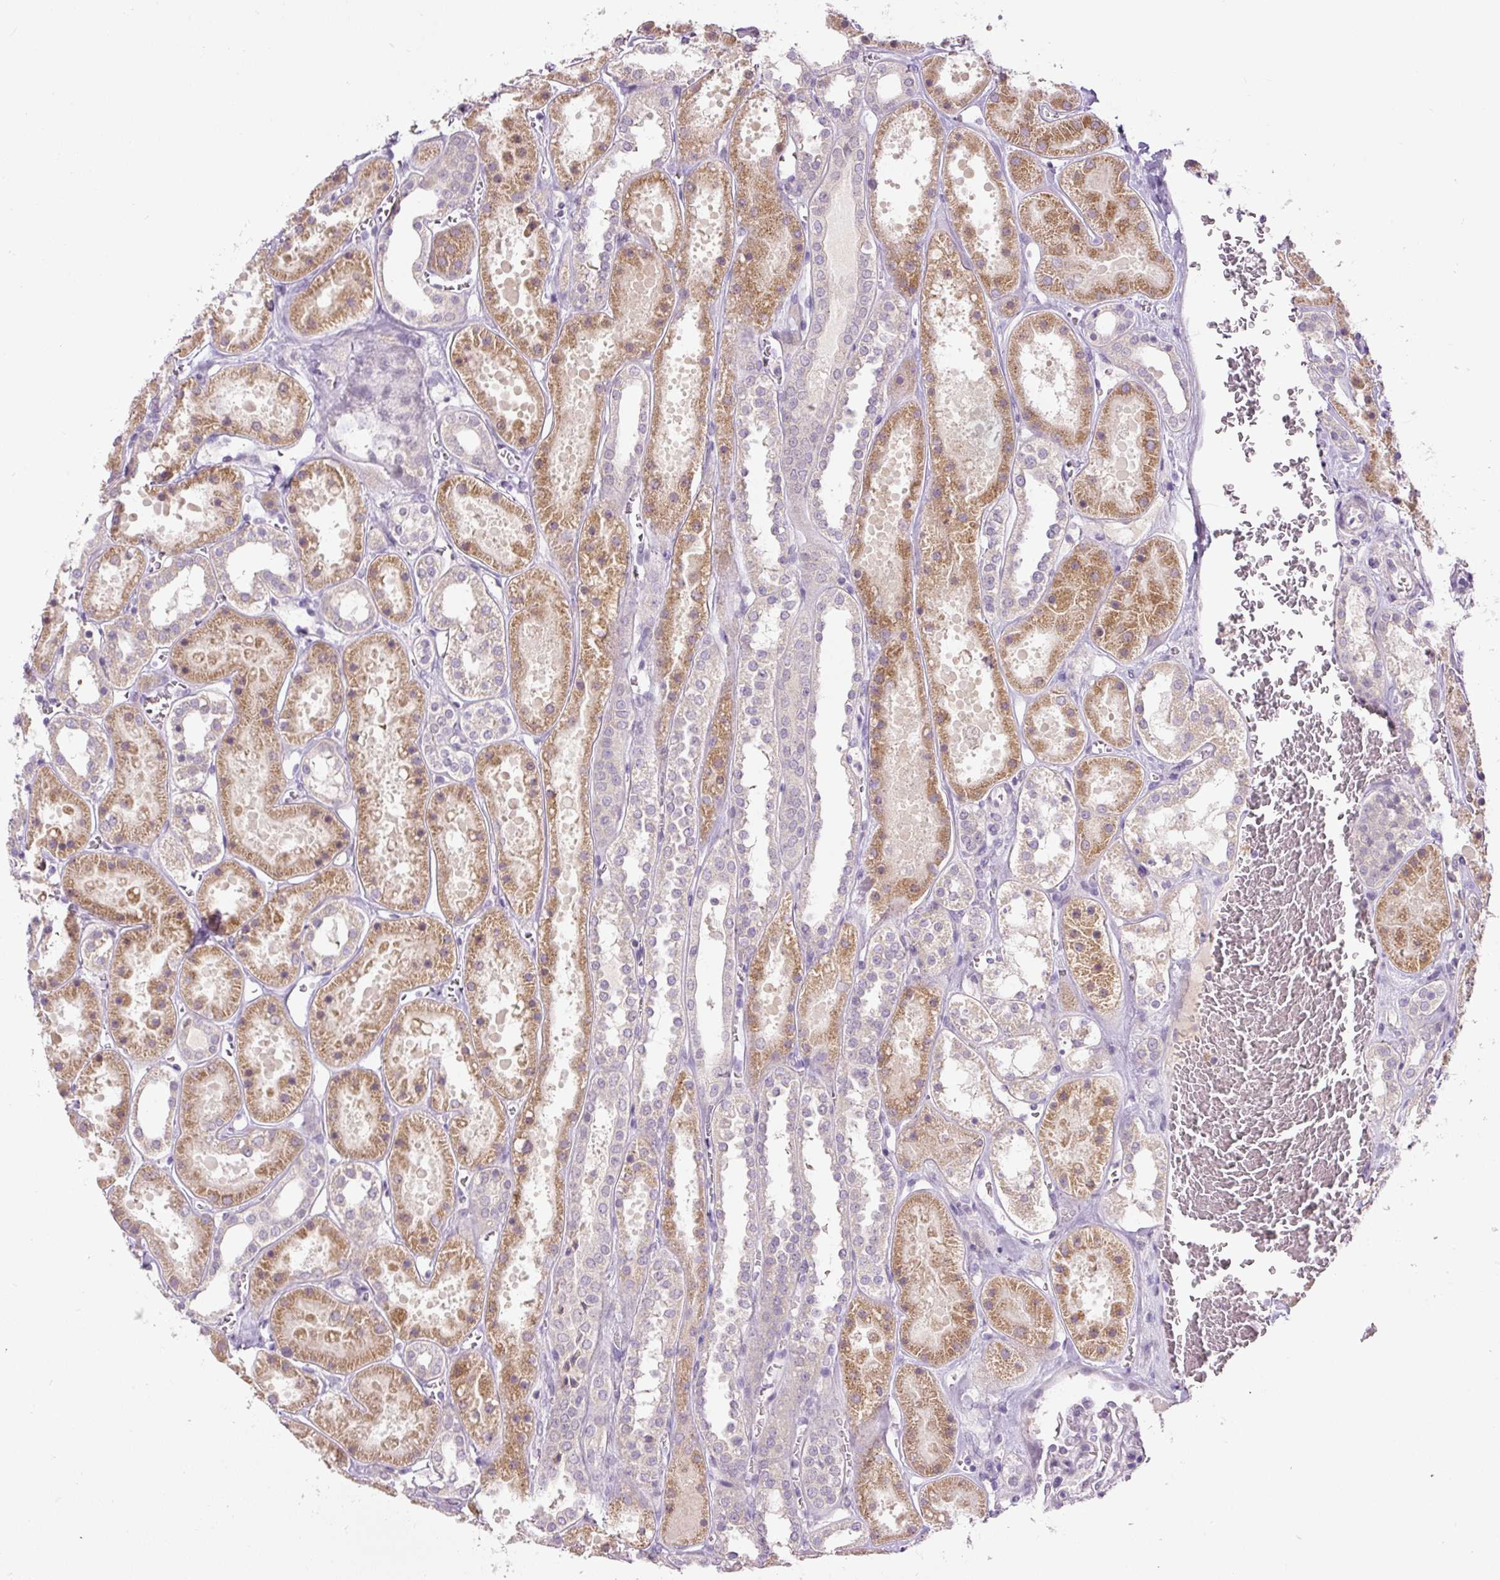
{"staining": {"intensity": "negative", "quantity": "none", "location": "none"}, "tissue": "kidney", "cell_type": "Cells in glomeruli", "image_type": "normal", "snomed": [{"axis": "morphology", "description": "Normal tissue, NOS"}, {"axis": "topography", "description": "Kidney"}], "caption": "Immunohistochemical staining of unremarkable human kidney exhibits no significant expression in cells in glomeruli.", "gene": "FABP7", "patient": {"sex": "female", "age": 41}}